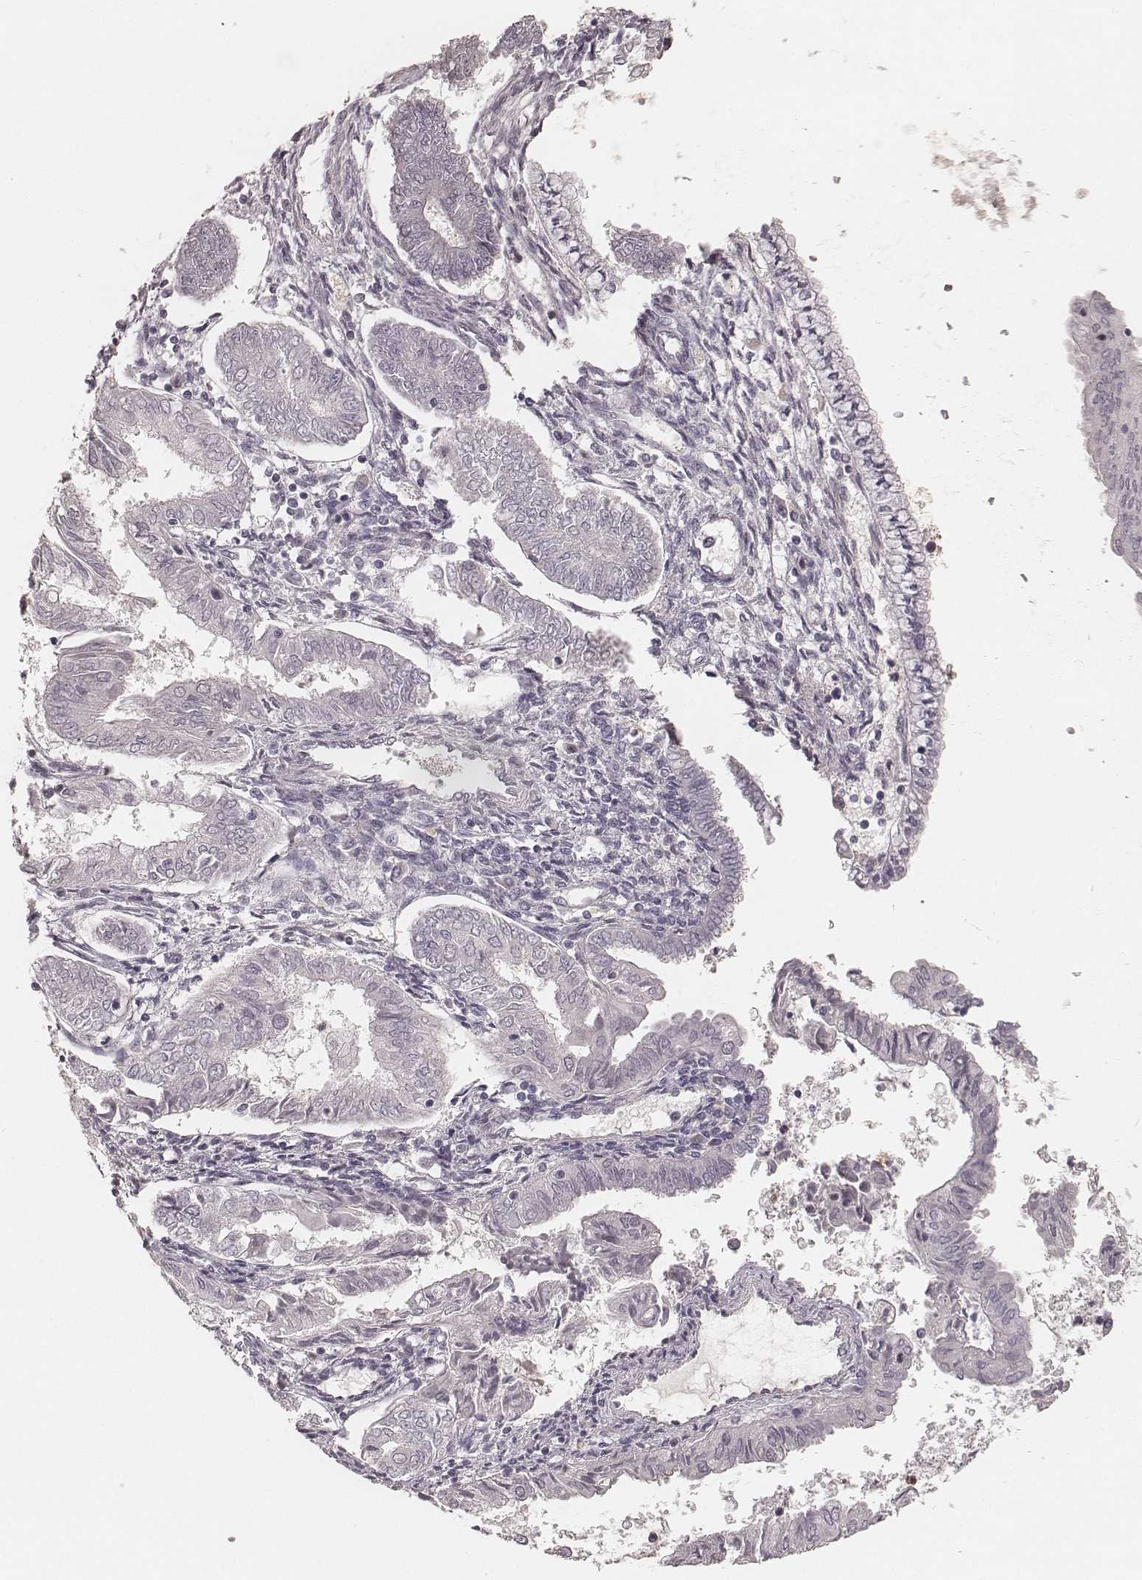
{"staining": {"intensity": "negative", "quantity": "none", "location": "none"}, "tissue": "endometrial cancer", "cell_type": "Tumor cells", "image_type": "cancer", "snomed": [{"axis": "morphology", "description": "Adenocarcinoma, NOS"}, {"axis": "topography", "description": "Endometrium"}], "caption": "This is a histopathology image of IHC staining of endometrial cancer, which shows no positivity in tumor cells. (DAB (3,3'-diaminobenzidine) immunohistochemistry (IHC), high magnification).", "gene": "MADCAM1", "patient": {"sex": "female", "age": 68}}